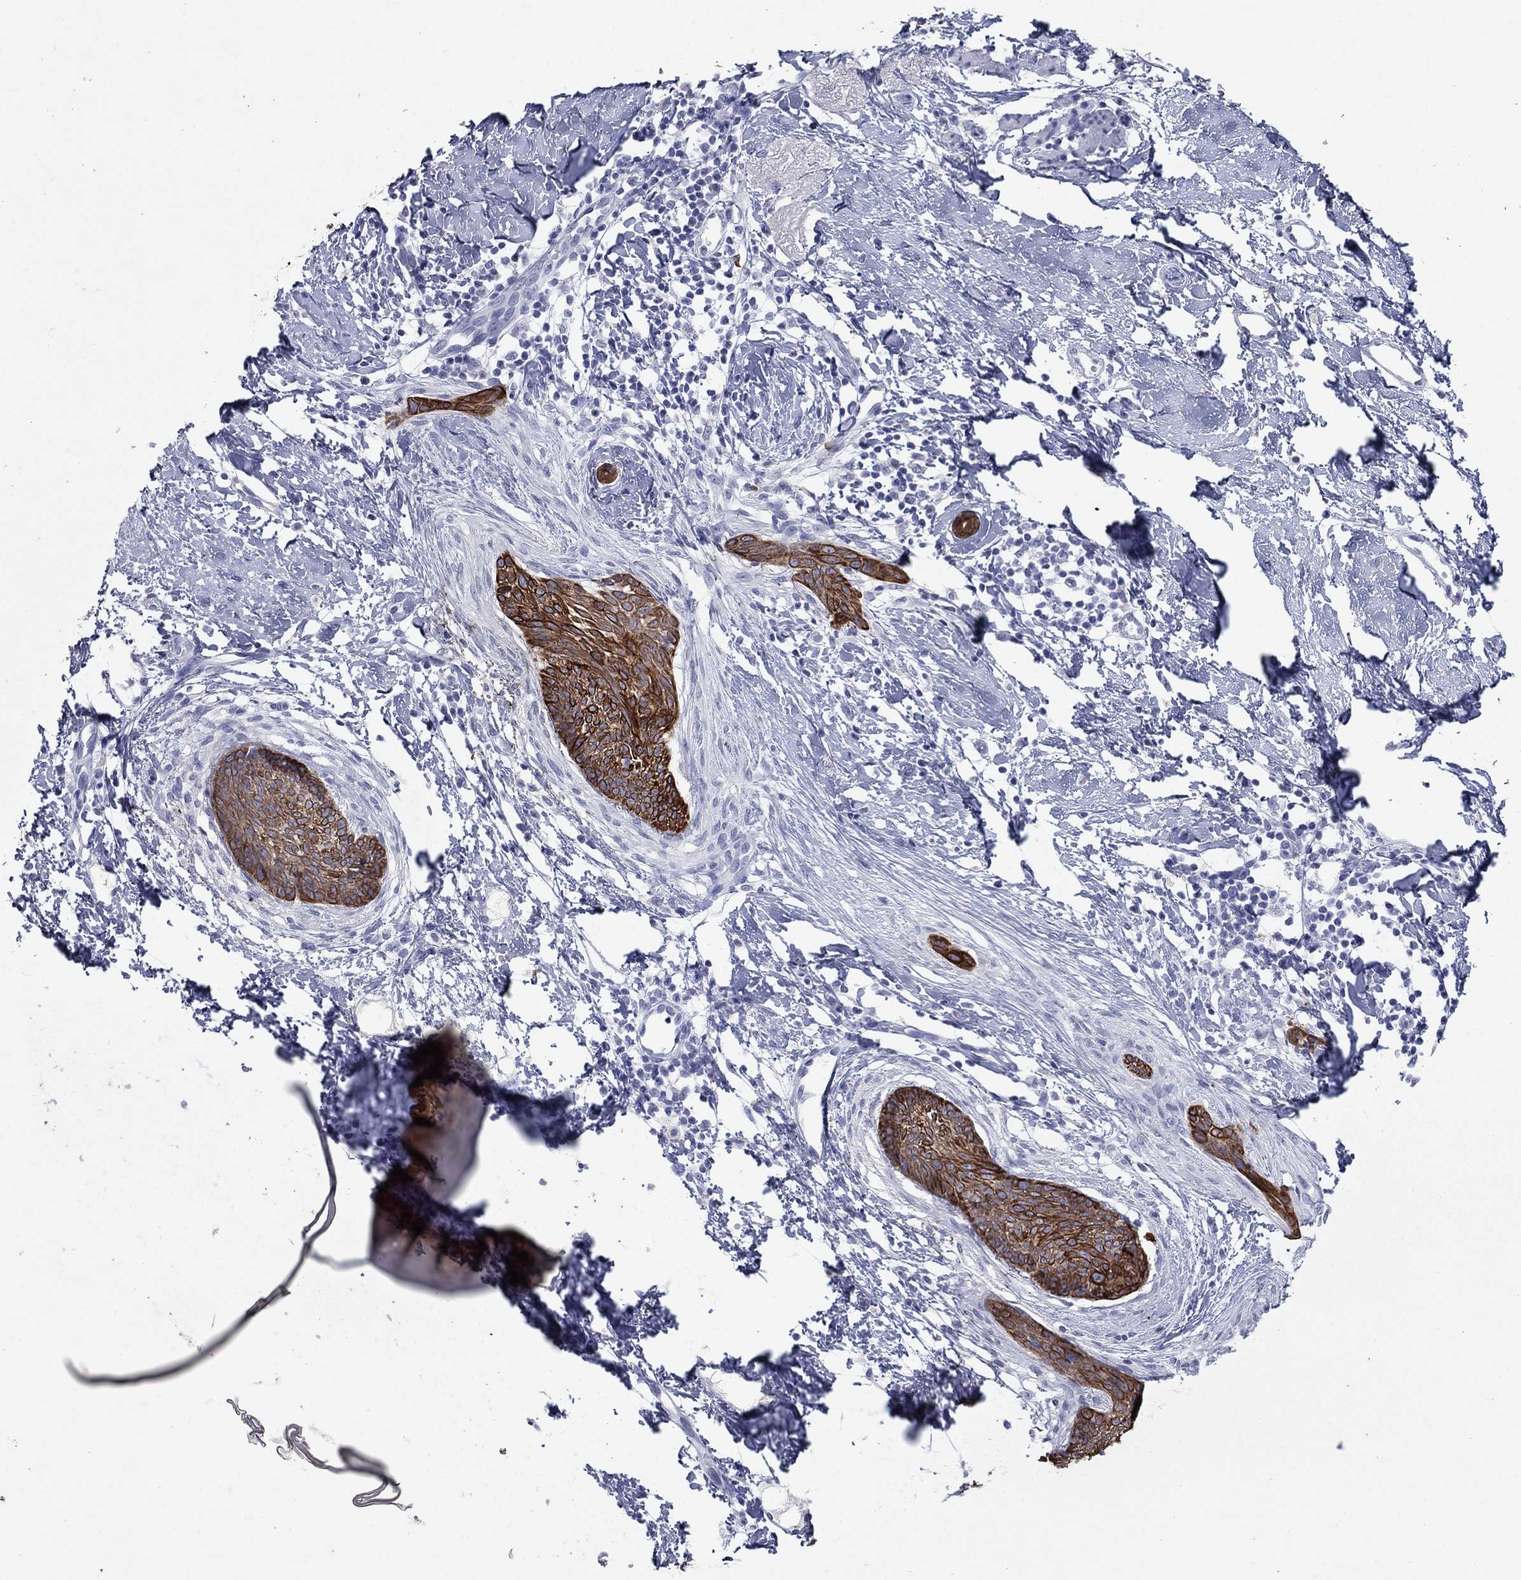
{"staining": {"intensity": "strong", "quantity": ">75%", "location": "cytoplasmic/membranous"}, "tissue": "skin cancer", "cell_type": "Tumor cells", "image_type": "cancer", "snomed": [{"axis": "morphology", "description": "Basal cell carcinoma"}, {"axis": "topography", "description": "Skin"}], "caption": "Strong cytoplasmic/membranous expression for a protein is present in about >75% of tumor cells of skin basal cell carcinoma using immunohistochemistry (IHC).", "gene": "KRT75", "patient": {"sex": "female", "age": 65}}